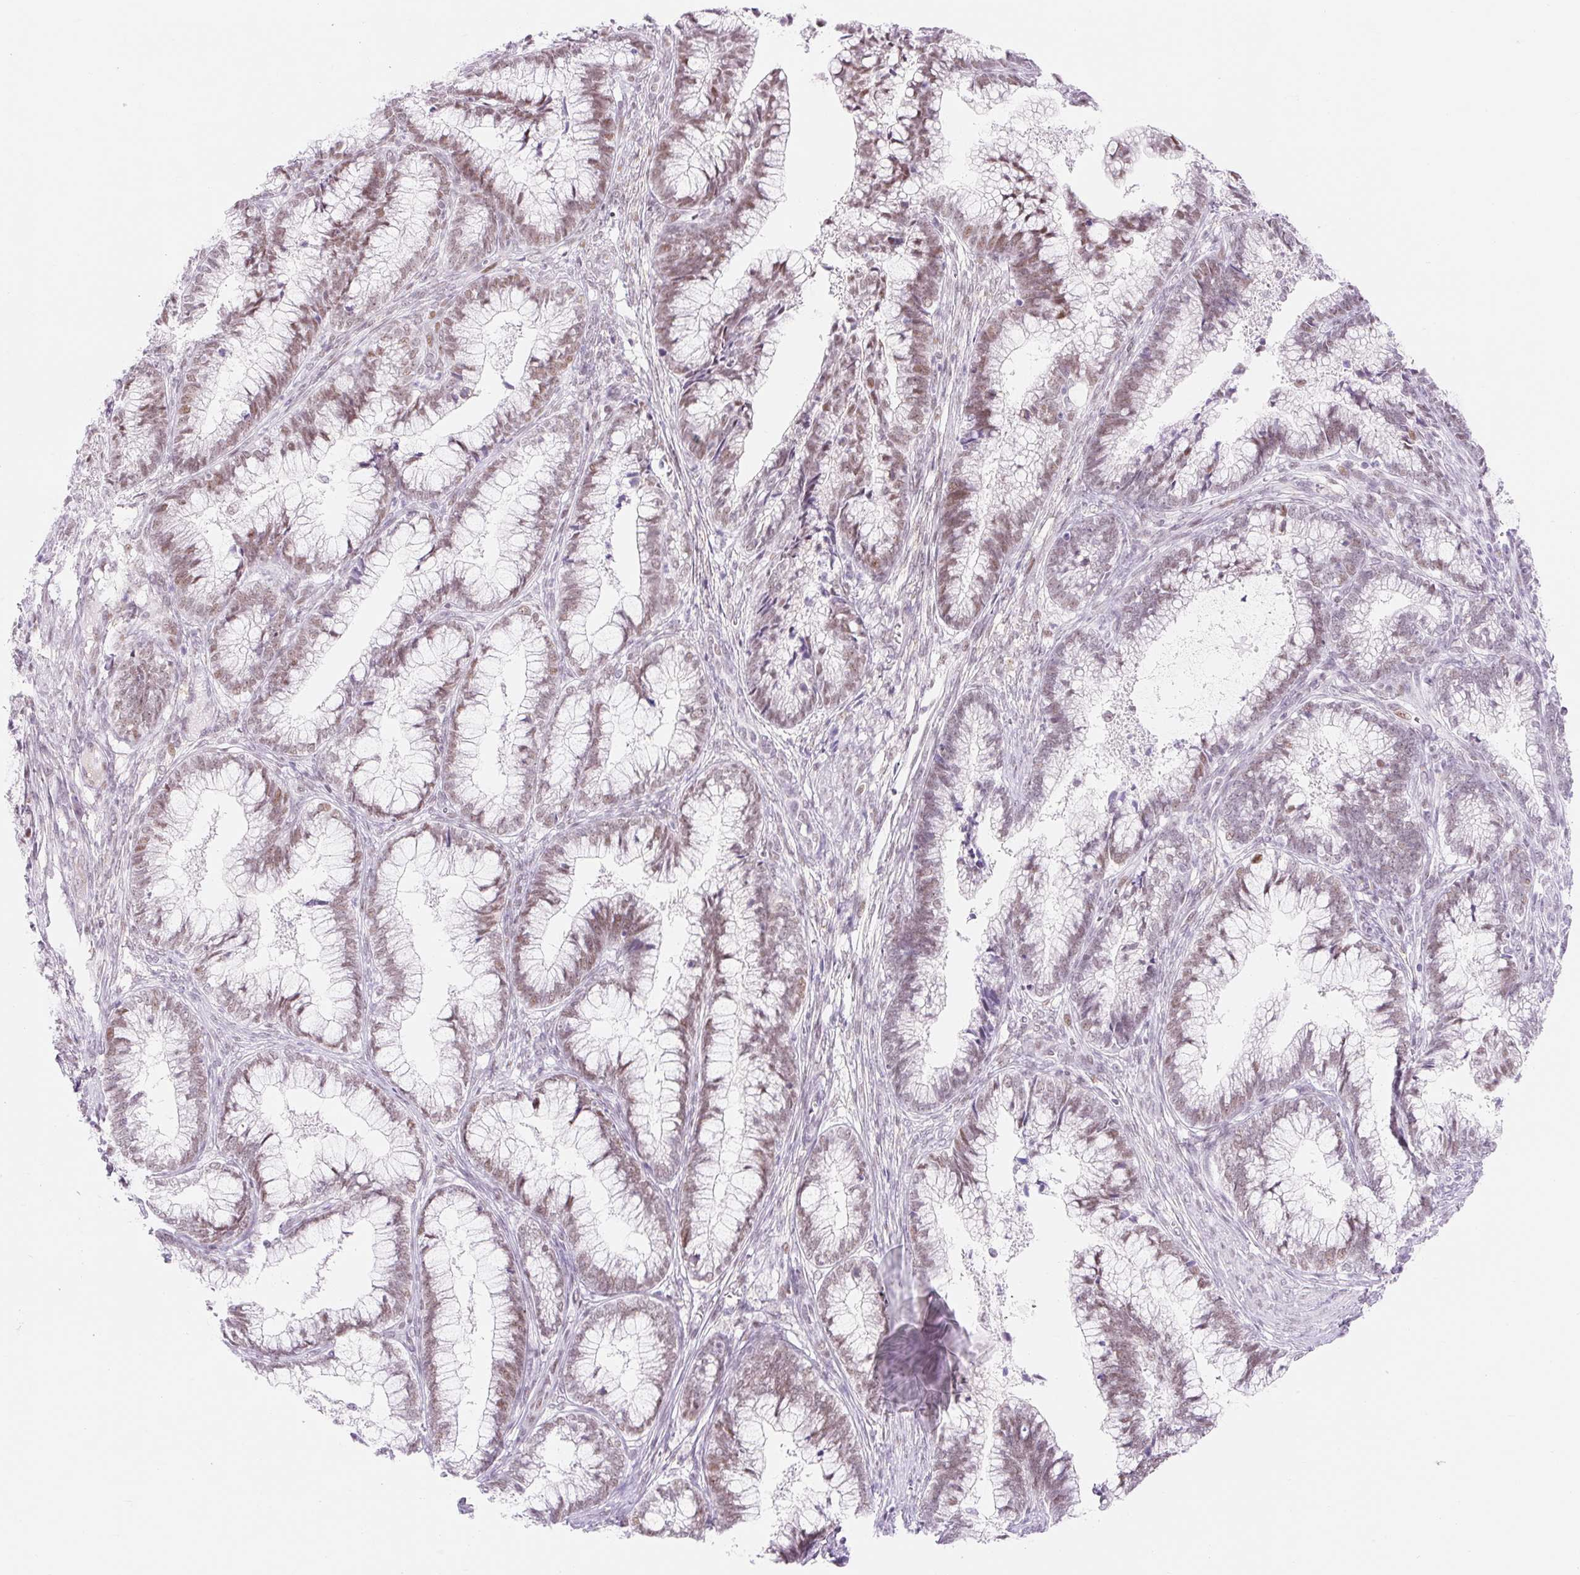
{"staining": {"intensity": "weak", "quantity": ">75%", "location": "nuclear"}, "tissue": "cervical cancer", "cell_type": "Tumor cells", "image_type": "cancer", "snomed": [{"axis": "morphology", "description": "Adenocarcinoma, NOS"}, {"axis": "topography", "description": "Cervix"}], "caption": "IHC (DAB (3,3'-diaminobenzidine)) staining of cervical adenocarcinoma displays weak nuclear protein positivity in approximately >75% of tumor cells.", "gene": "H2BW1", "patient": {"sex": "female", "age": 44}}